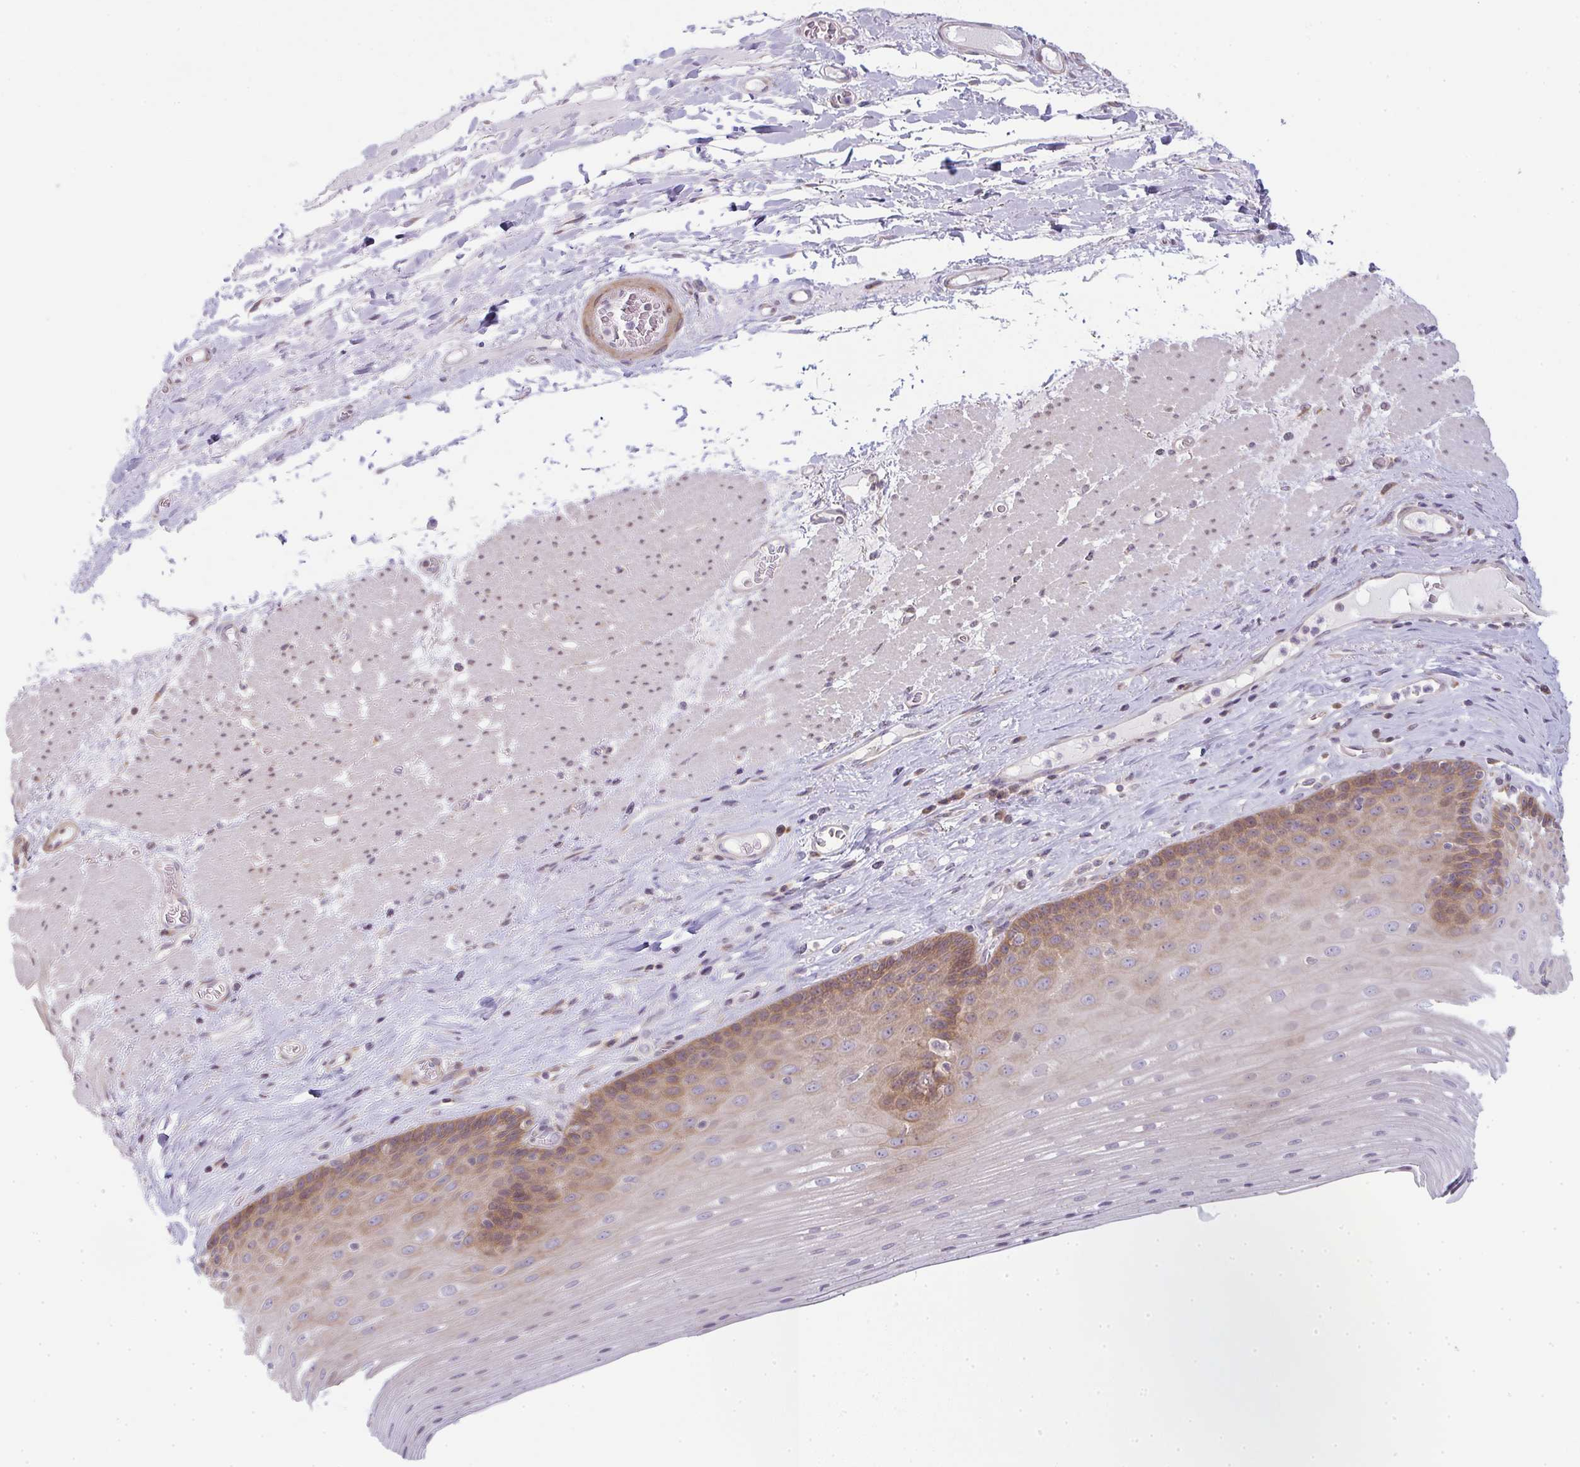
{"staining": {"intensity": "moderate", "quantity": "25%-75%", "location": "cytoplasmic/membranous"}, "tissue": "esophagus", "cell_type": "Squamous epithelial cells", "image_type": "normal", "snomed": [{"axis": "morphology", "description": "Normal tissue, NOS"}, {"axis": "topography", "description": "Esophagus"}], "caption": "Normal esophagus displays moderate cytoplasmic/membranous positivity in approximately 25%-75% of squamous epithelial cells (DAB IHC with brightfield microscopy, high magnification)..", "gene": "TMEM237", "patient": {"sex": "male", "age": 62}}